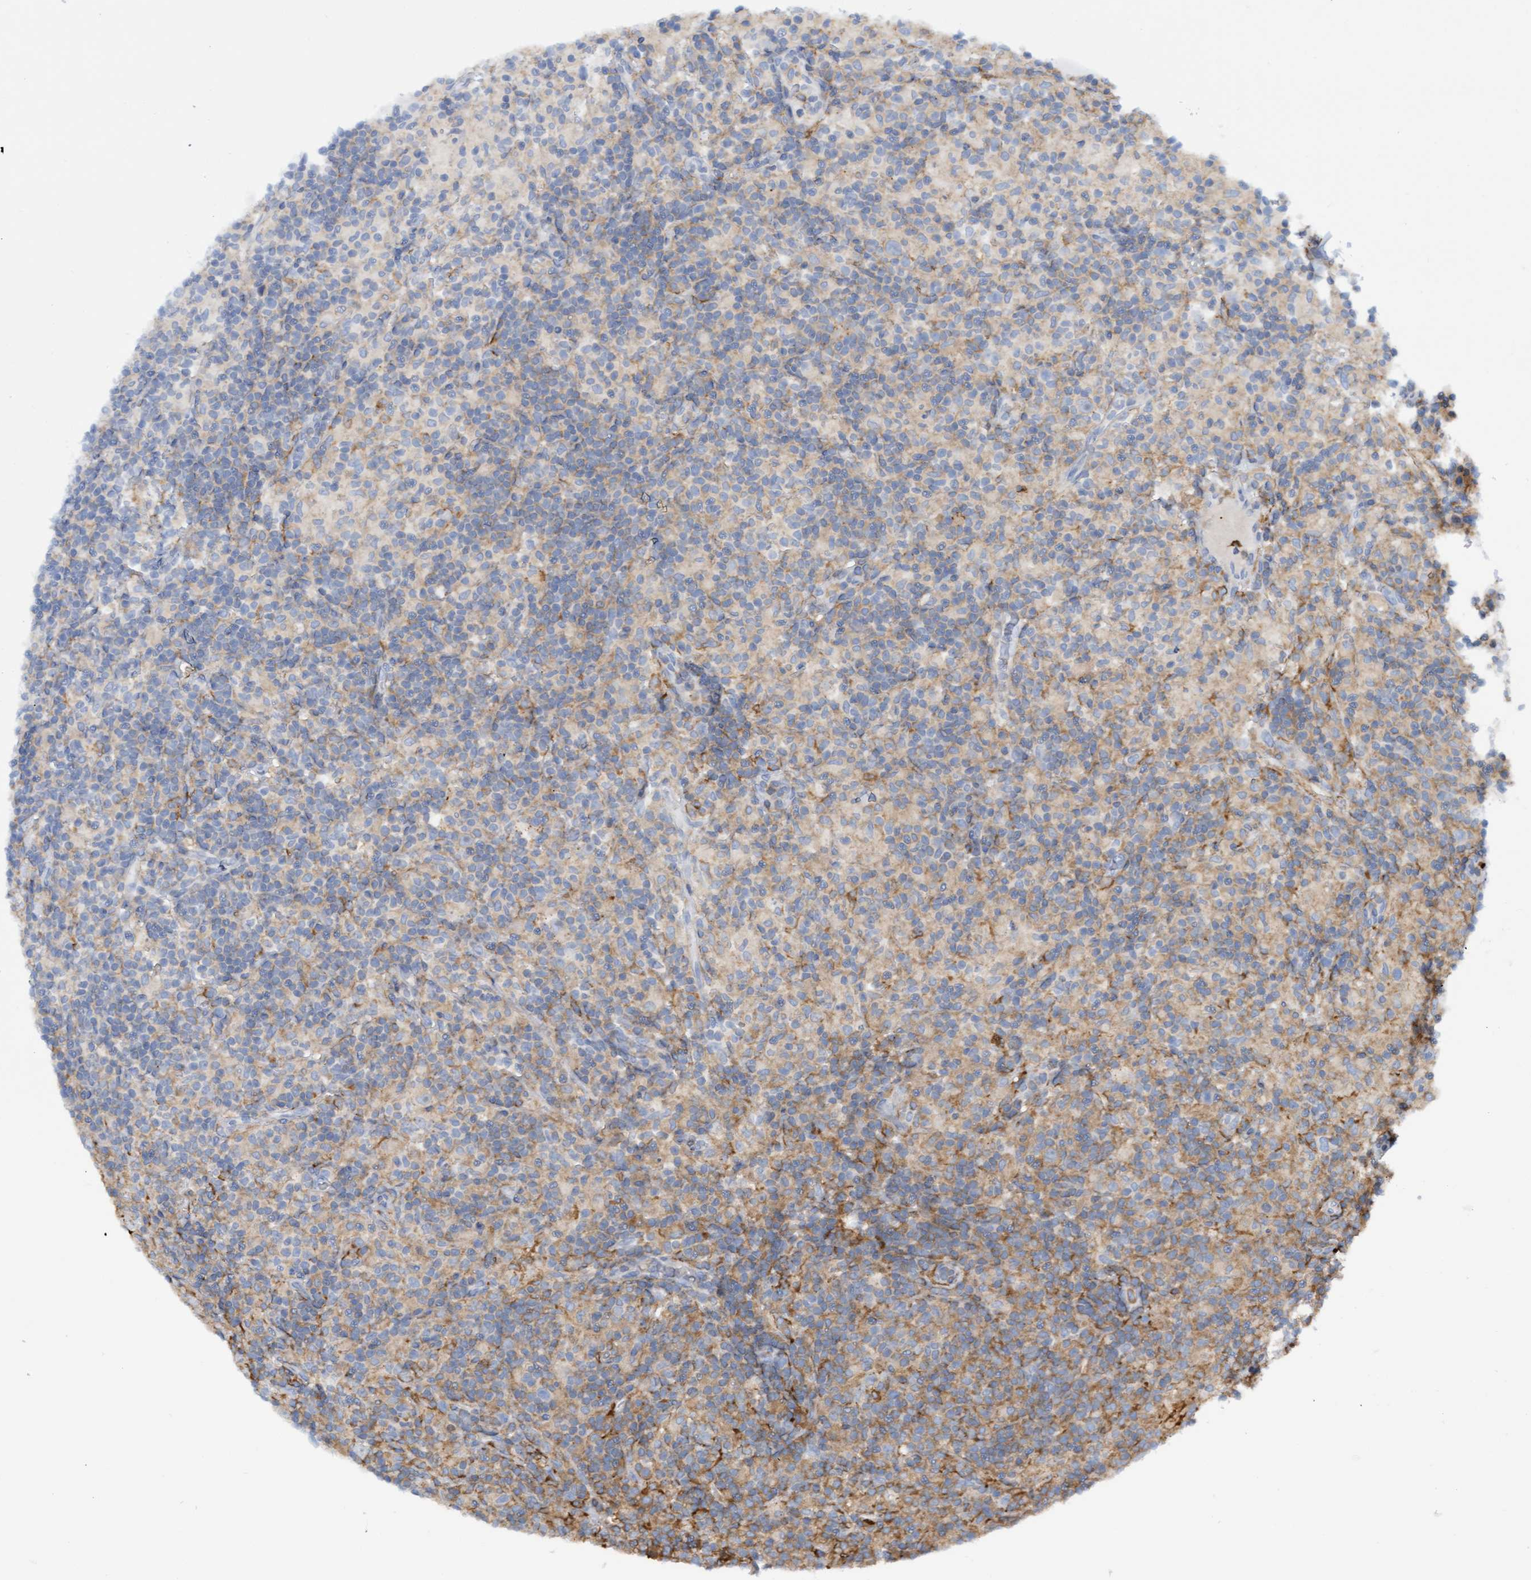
{"staining": {"intensity": "negative", "quantity": "none", "location": "none"}, "tissue": "lymphoma", "cell_type": "Tumor cells", "image_type": "cancer", "snomed": [{"axis": "morphology", "description": "Hodgkin's disease, NOS"}, {"axis": "topography", "description": "Lymph node"}], "caption": "This is a photomicrograph of immunohistochemistry (IHC) staining of lymphoma, which shows no expression in tumor cells. (DAB (3,3'-diaminobenzidine) IHC visualized using brightfield microscopy, high magnification).", "gene": "FNBP1", "patient": {"sex": "male", "age": 70}}